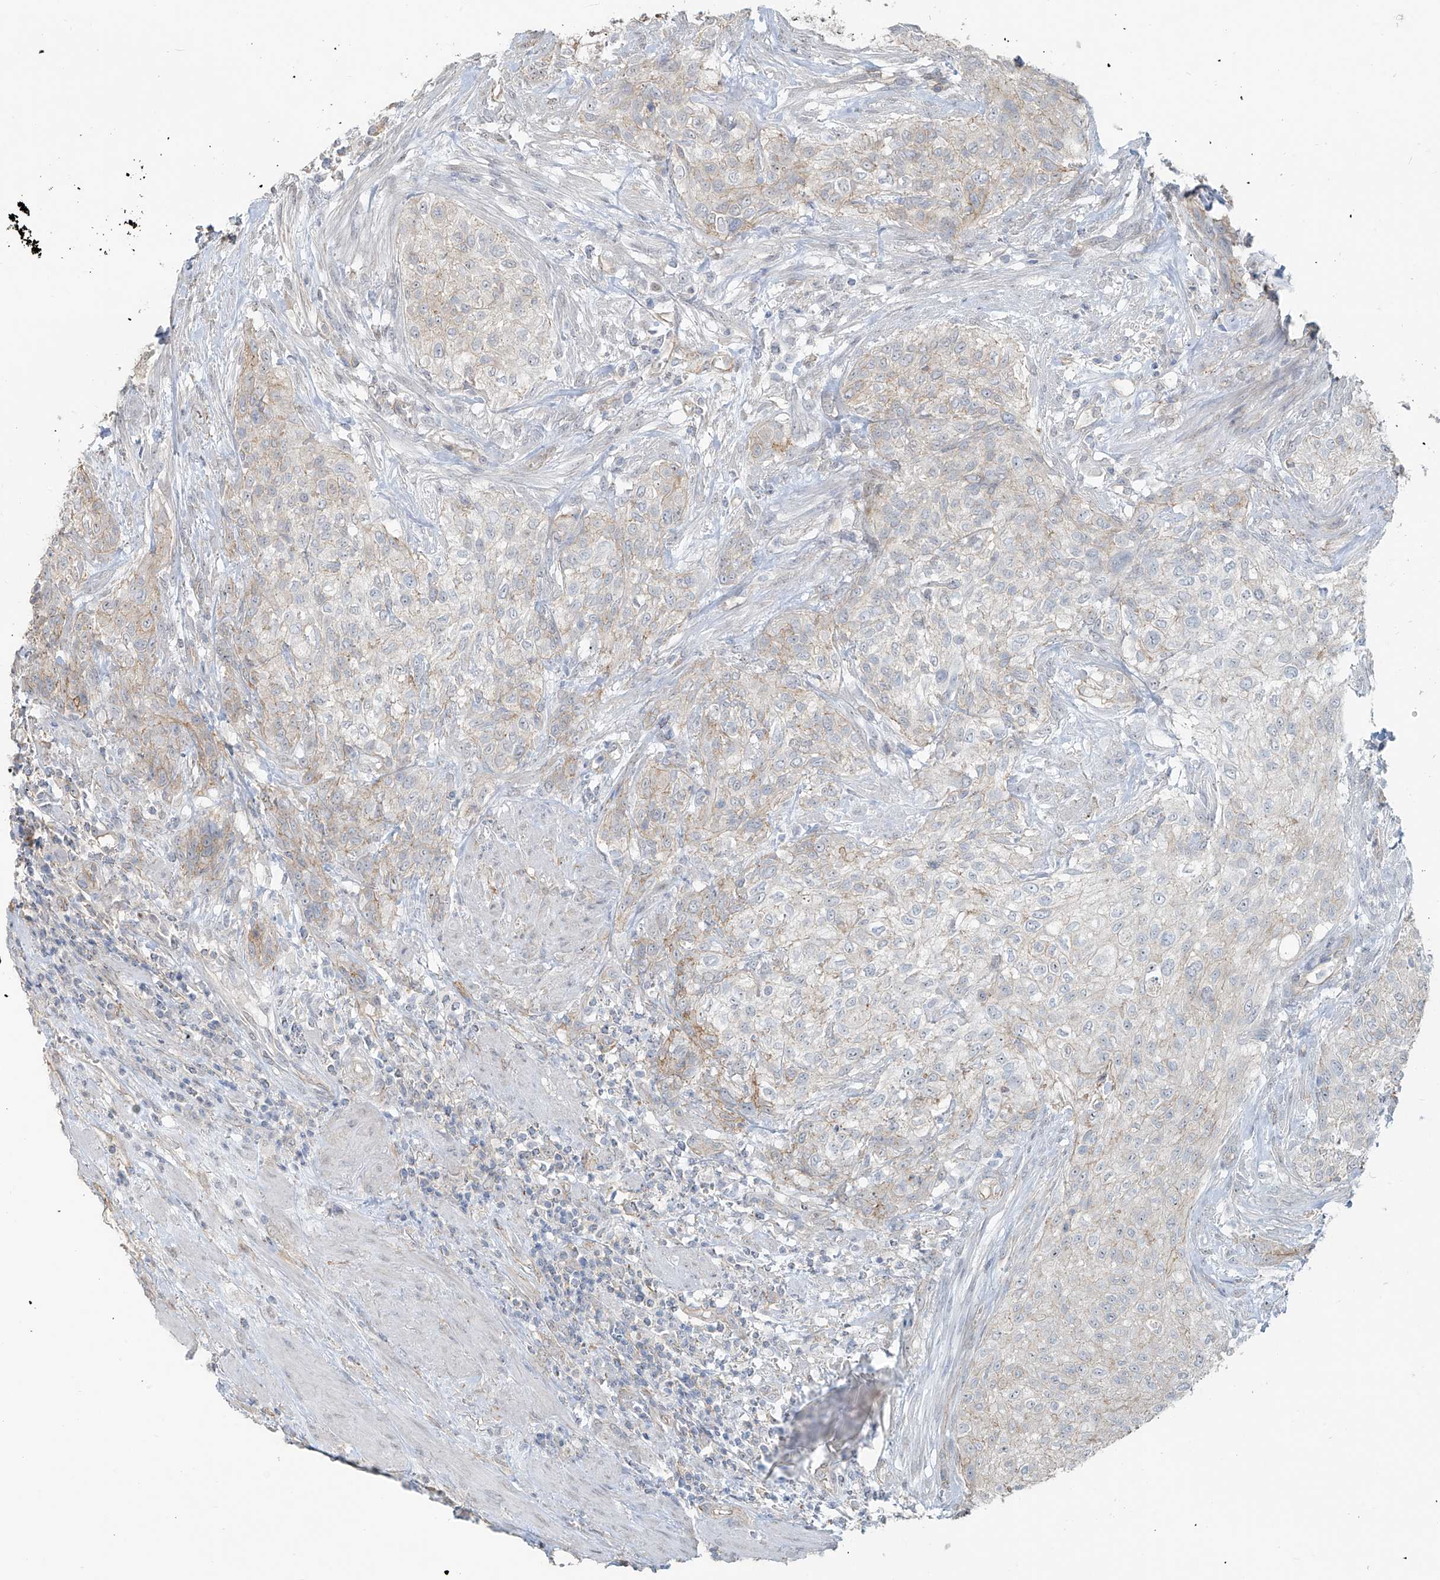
{"staining": {"intensity": "negative", "quantity": "none", "location": "none"}, "tissue": "urothelial cancer", "cell_type": "Tumor cells", "image_type": "cancer", "snomed": [{"axis": "morphology", "description": "Urothelial carcinoma, High grade"}, {"axis": "topography", "description": "Urinary bladder"}], "caption": "An image of human urothelial cancer is negative for staining in tumor cells.", "gene": "TUBE1", "patient": {"sex": "male", "age": 35}}